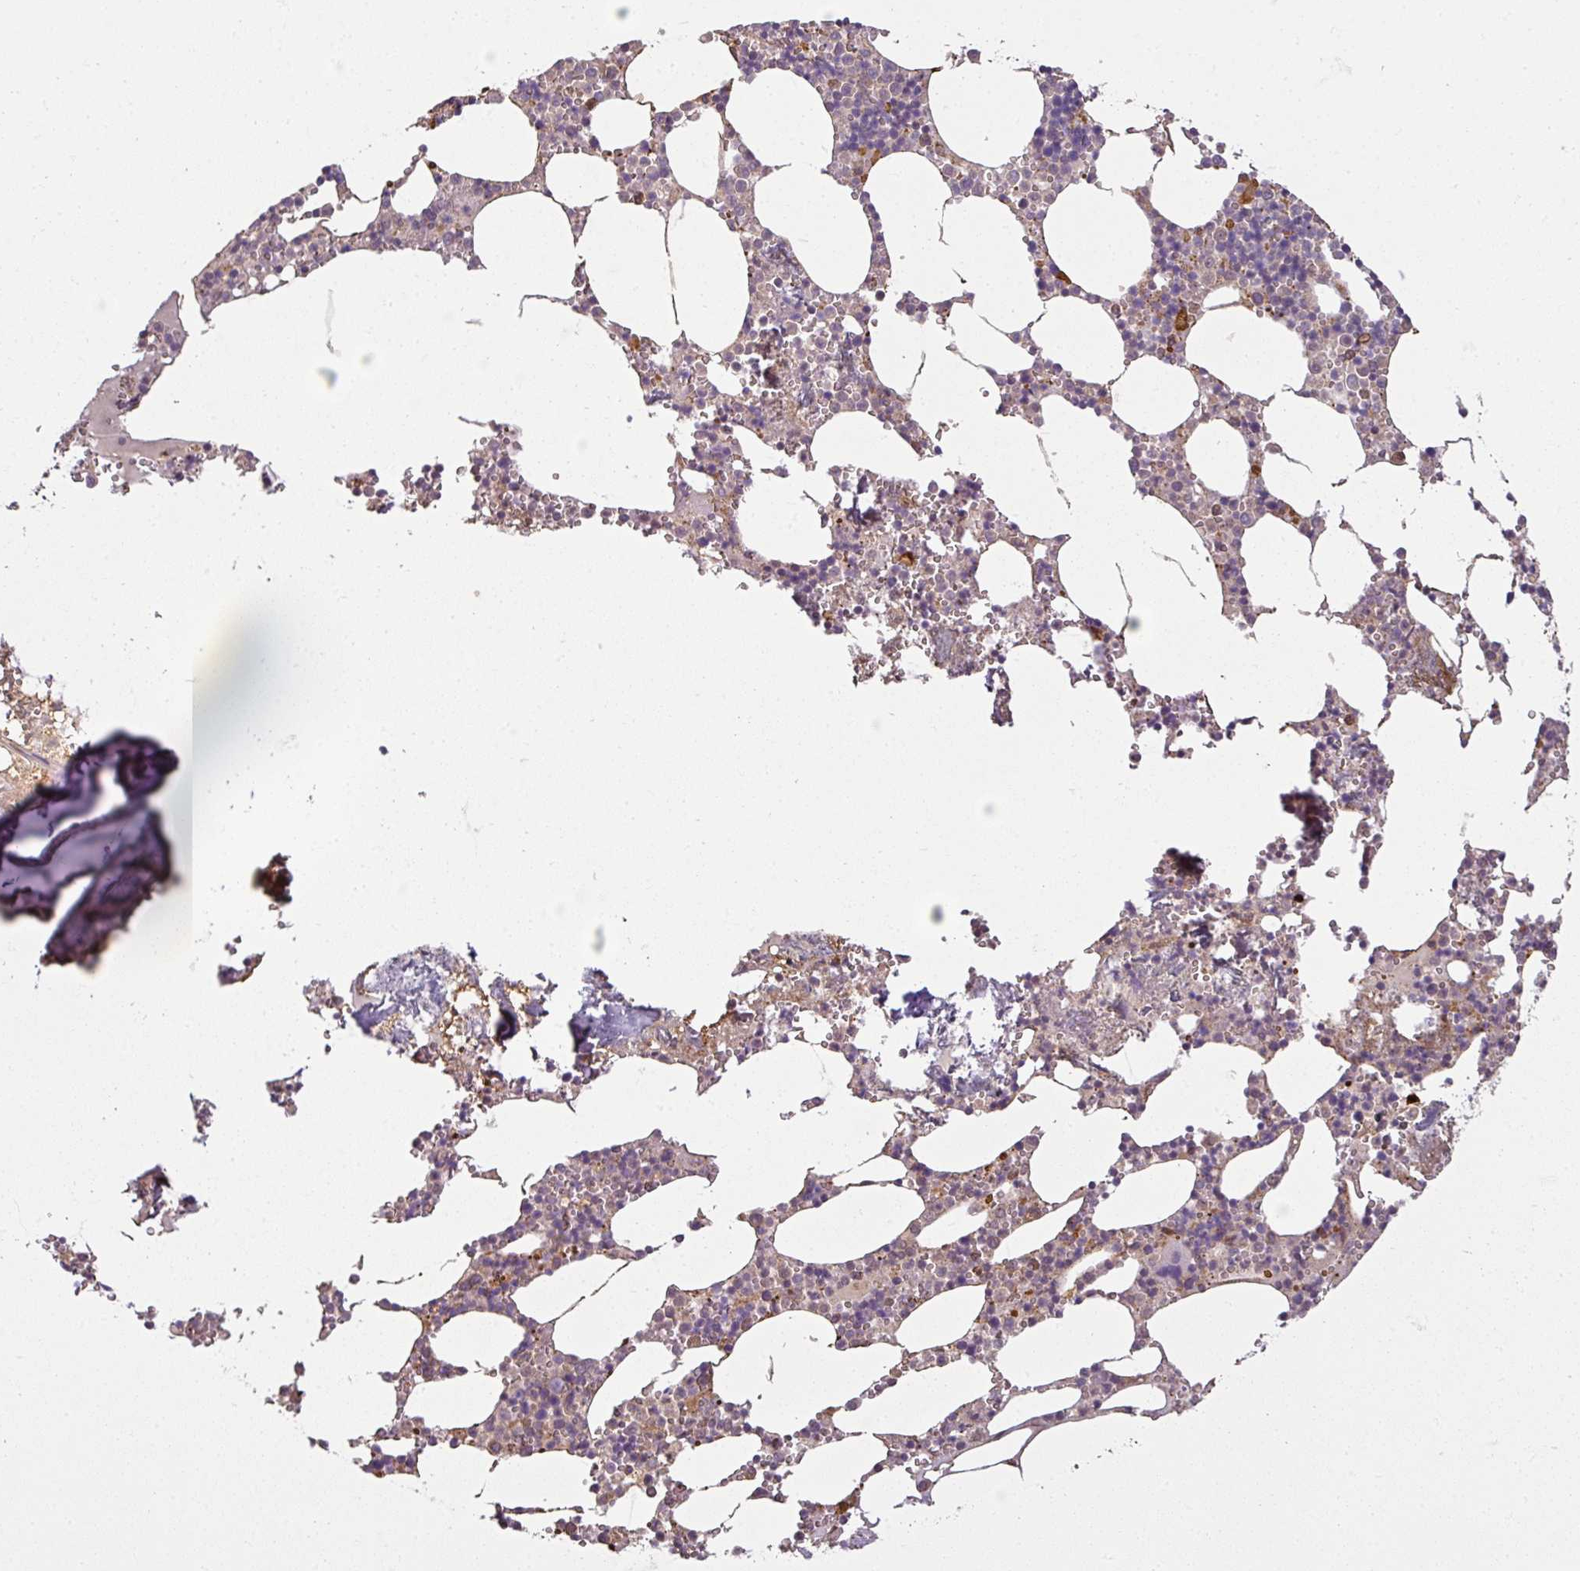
{"staining": {"intensity": "weak", "quantity": "<25%", "location": "cytoplasmic/membranous,nuclear"}, "tissue": "bone marrow", "cell_type": "Hematopoietic cells", "image_type": "normal", "snomed": [{"axis": "morphology", "description": "Normal tissue, NOS"}, {"axis": "topography", "description": "Bone marrow"}], "caption": "DAB (3,3'-diaminobenzidine) immunohistochemical staining of normal human bone marrow demonstrates no significant staining in hematopoietic cells. (Immunohistochemistry, brightfield microscopy, high magnification).", "gene": "DIMT1", "patient": {"sex": "male", "age": 54}}